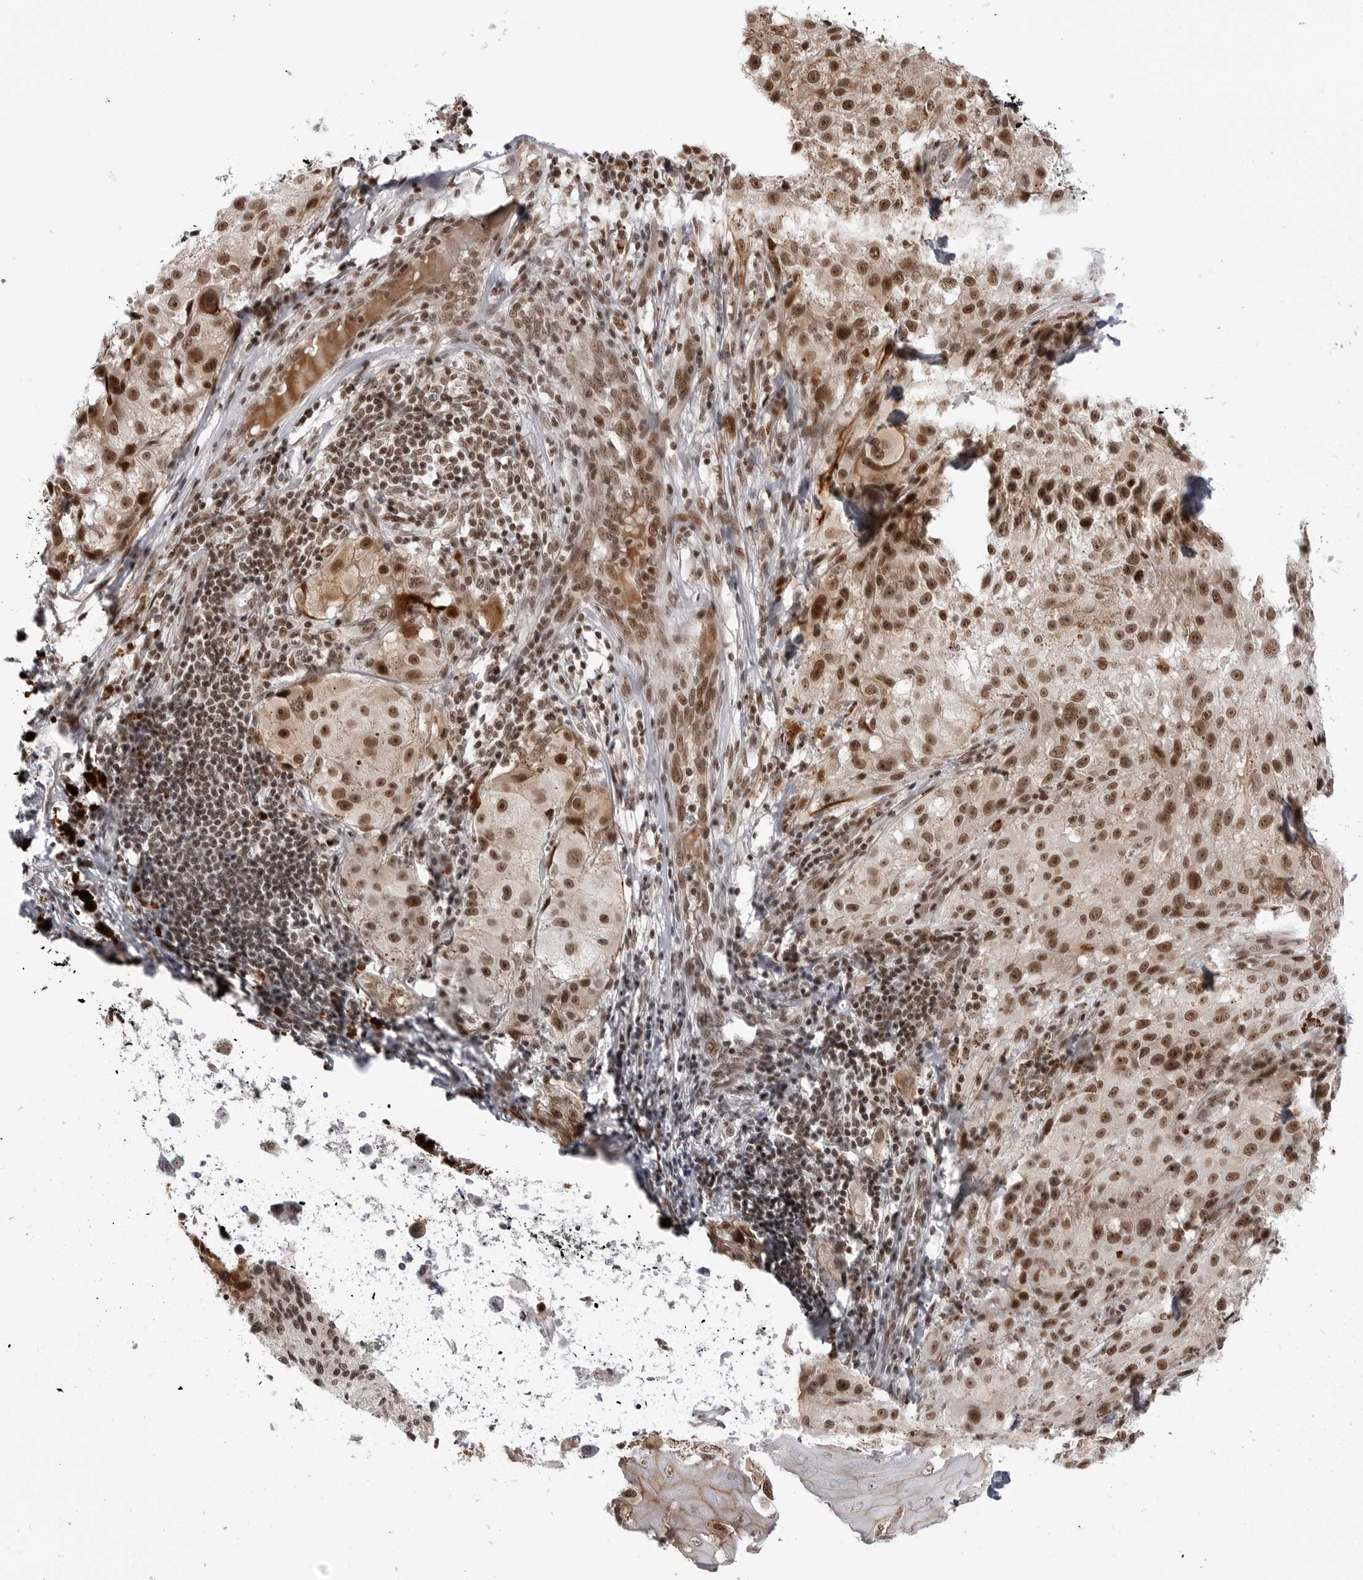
{"staining": {"intensity": "moderate", "quantity": ">75%", "location": "nuclear"}, "tissue": "melanoma", "cell_type": "Tumor cells", "image_type": "cancer", "snomed": [{"axis": "morphology", "description": "Malignant melanoma, NOS"}, {"axis": "topography", "description": "Skin"}], "caption": "Tumor cells reveal medium levels of moderate nuclear expression in approximately >75% of cells in human malignant melanoma.", "gene": "TRIM66", "patient": {"sex": "female", "age": 73}}